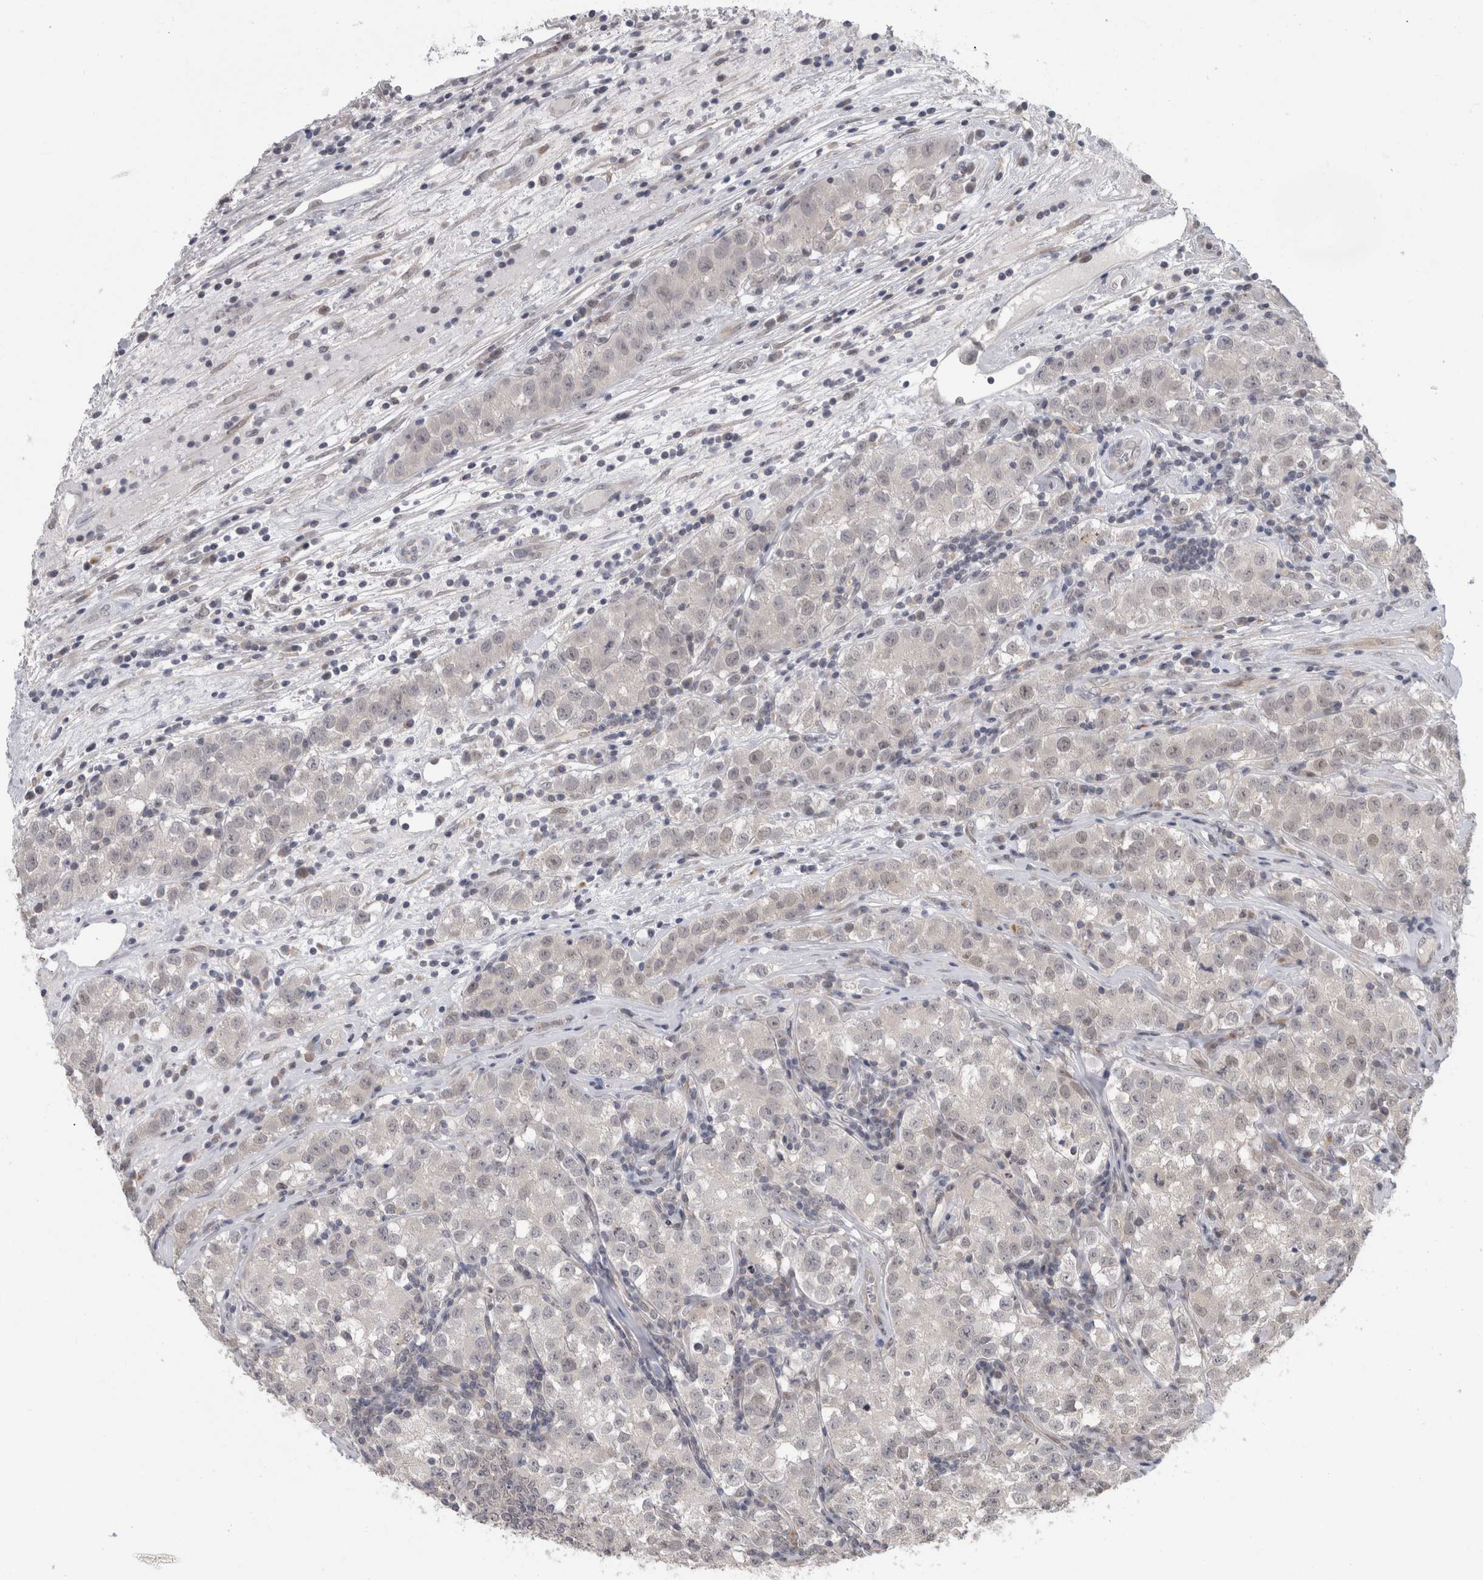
{"staining": {"intensity": "negative", "quantity": "none", "location": "none"}, "tissue": "testis cancer", "cell_type": "Tumor cells", "image_type": "cancer", "snomed": [{"axis": "morphology", "description": "Seminoma, NOS"}, {"axis": "morphology", "description": "Carcinoma, Embryonal, NOS"}, {"axis": "topography", "description": "Testis"}], "caption": "Human testis embryonal carcinoma stained for a protein using immunohistochemistry (IHC) reveals no expression in tumor cells.", "gene": "MTBP", "patient": {"sex": "male", "age": 43}}